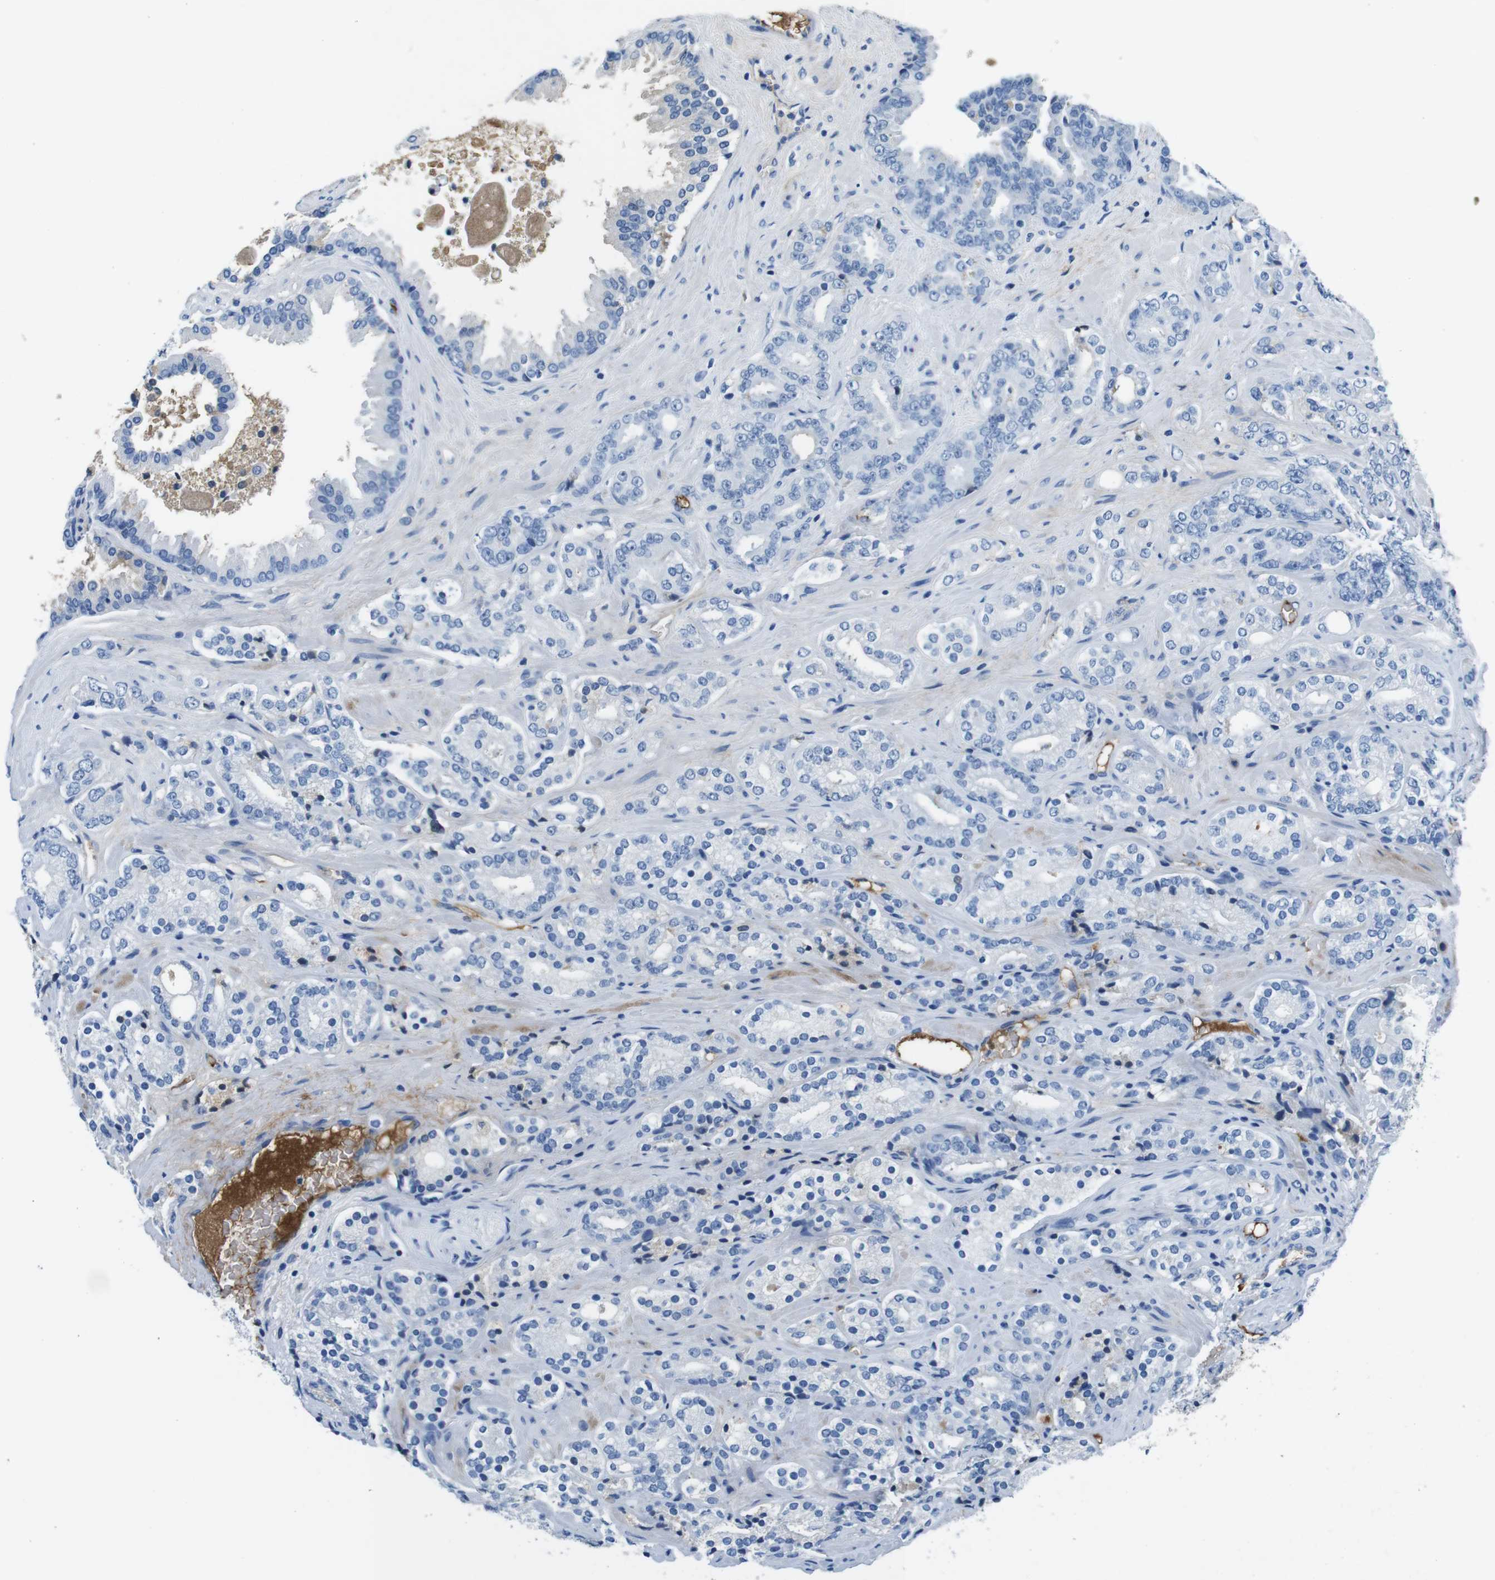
{"staining": {"intensity": "negative", "quantity": "none", "location": "none"}, "tissue": "prostate cancer", "cell_type": "Tumor cells", "image_type": "cancer", "snomed": [{"axis": "morphology", "description": "Adenocarcinoma, High grade"}, {"axis": "topography", "description": "Prostate"}], "caption": "High power microscopy micrograph of an immunohistochemistry micrograph of prostate cancer (high-grade adenocarcinoma), revealing no significant staining in tumor cells. Brightfield microscopy of immunohistochemistry (IHC) stained with DAB (3,3'-diaminobenzidine) (brown) and hematoxylin (blue), captured at high magnification.", "gene": "IGKC", "patient": {"sex": "male", "age": 71}}